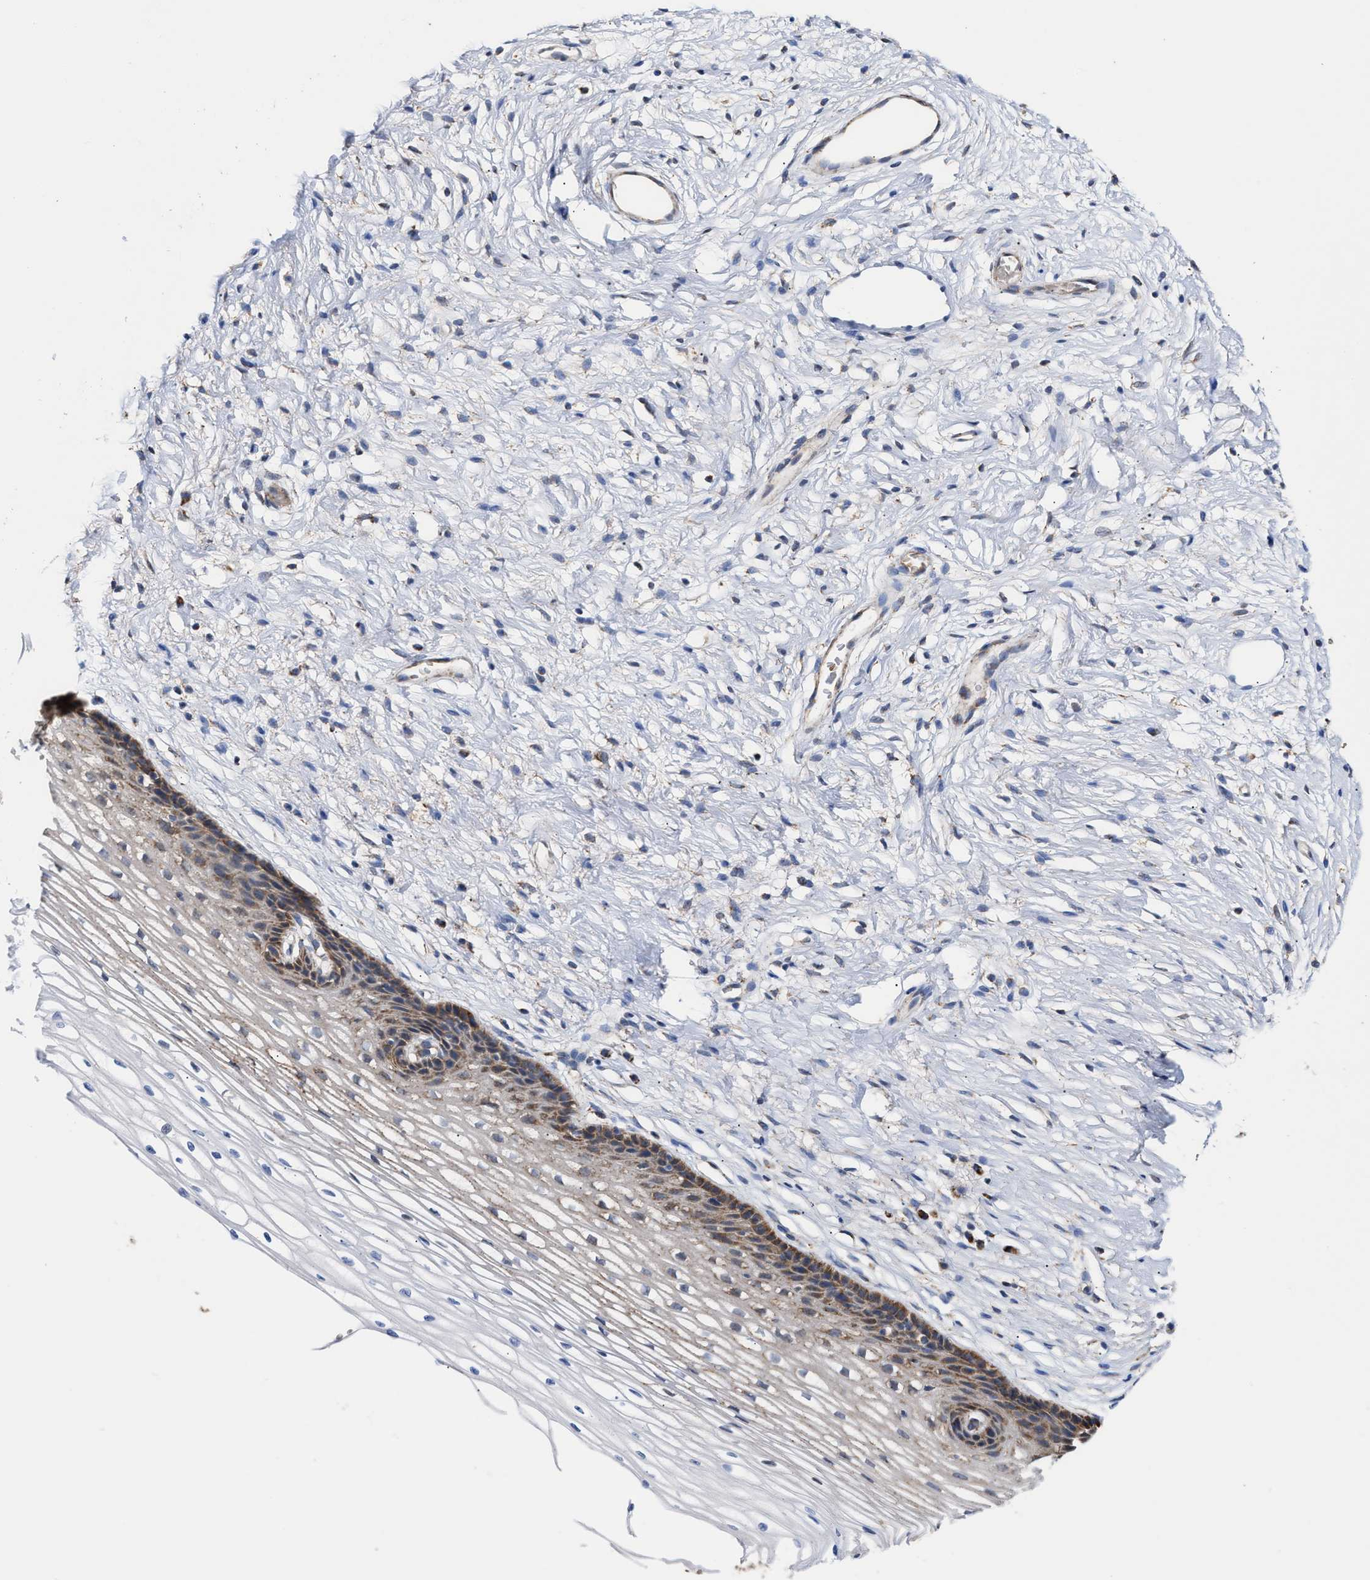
{"staining": {"intensity": "moderate", "quantity": ">75%", "location": "cytoplasmic/membranous"}, "tissue": "cervix", "cell_type": "Glandular cells", "image_type": "normal", "snomed": [{"axis": "morphology", "description": "Normal tissue, NOS"}, {"axis": "topography", "description": "Cervix"}], "caption": "Immunohistochemistry (DAB) staining of benign cervix displays moderate cytoplasmic/membranous protein expression in about >75% of glandular cells.", "gene": "MECR", "patient": {"sex": "female", "age": 77}}